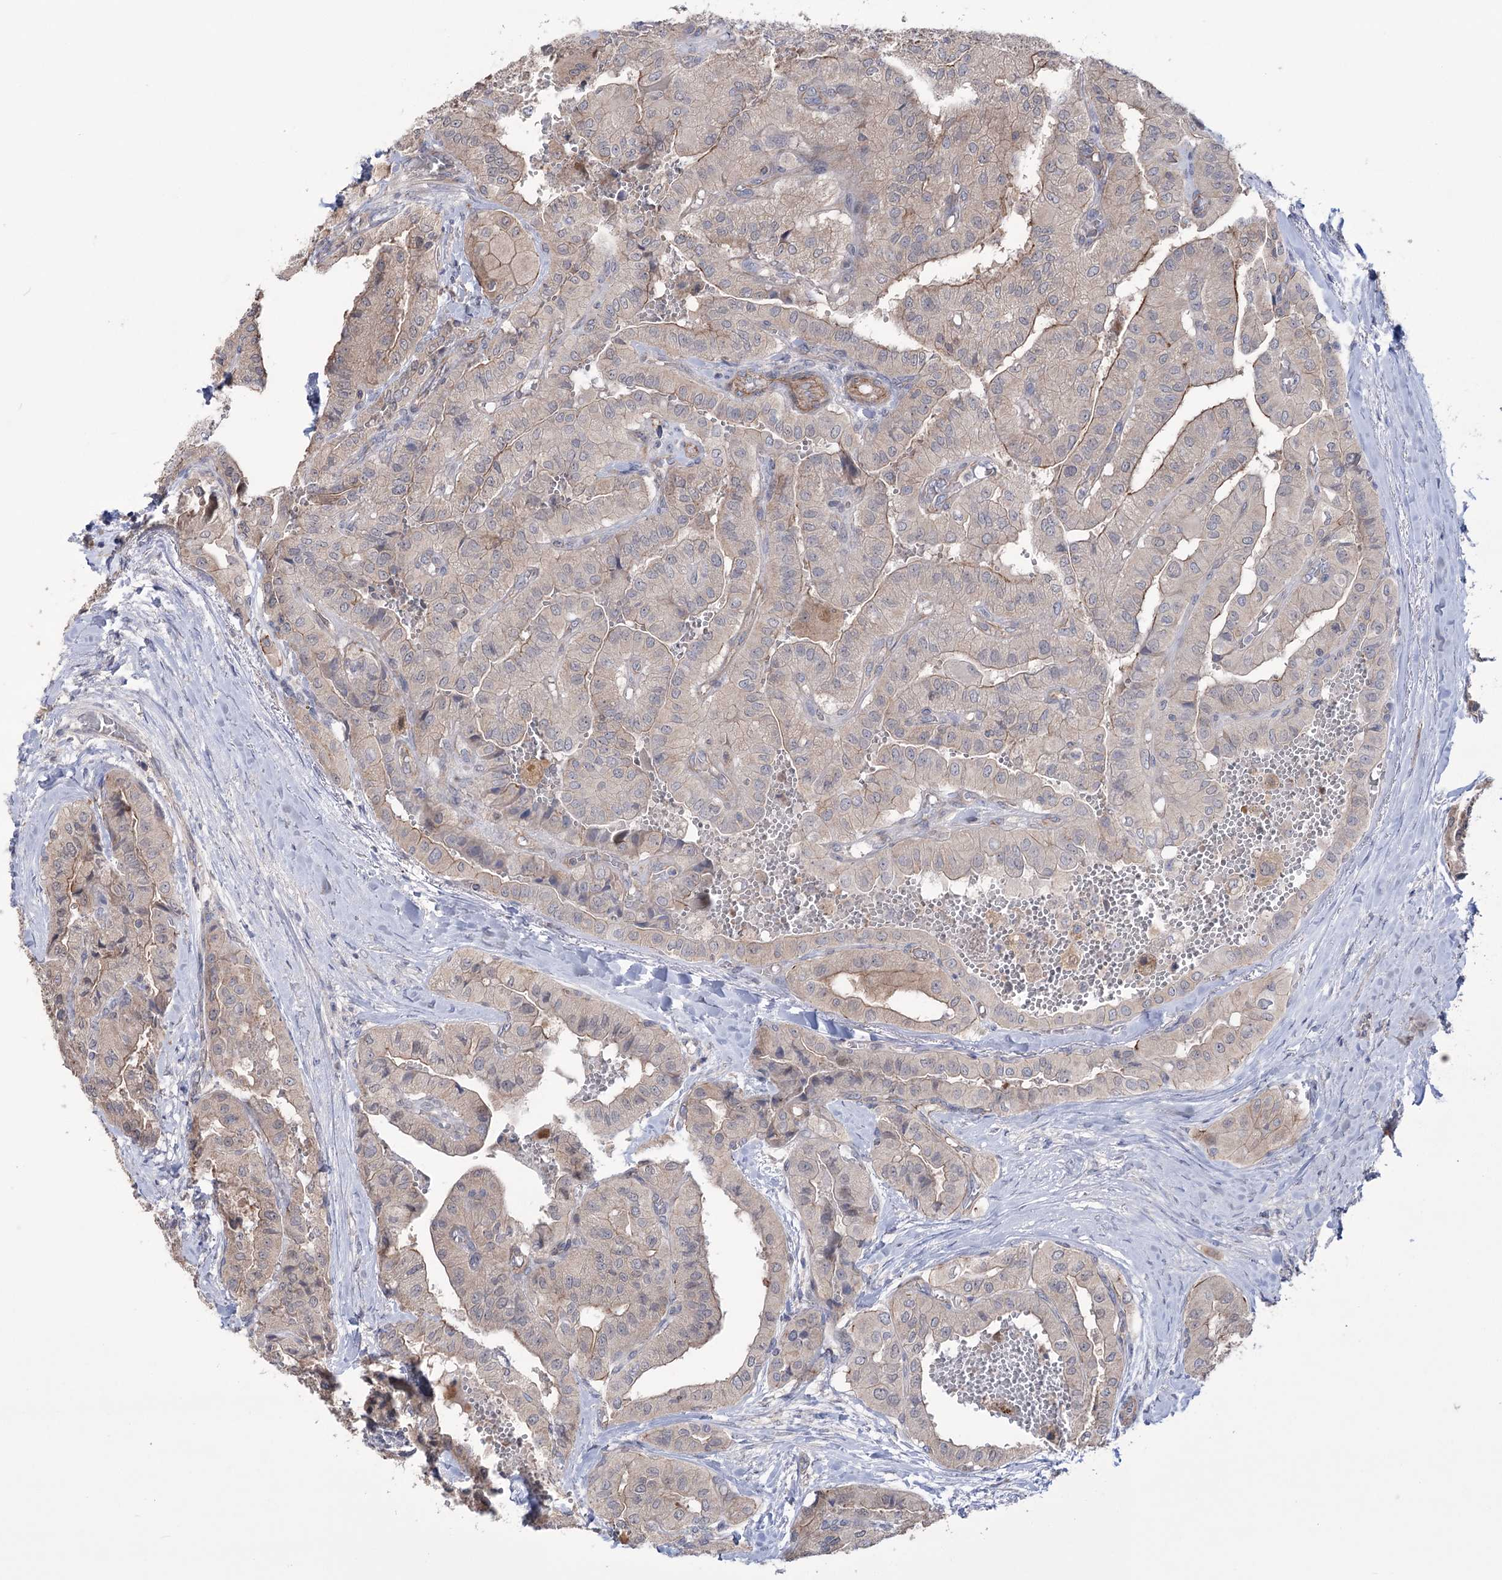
{"staining": {"intensity": "weak", "quantity": "<25%", "location": "cytoplasmic/membranous"}, "tissue": "thyroid cancer", "cell_type": "Tumor cells", "image_type": "cancer", "snomed": [{"axis": "morphology", "description": "Papillary adenocarcinoma, NOS"}, {"axis": "topography", "description": "Thyroid gland"}], "caption": "Immunohistochemical staining of human thyroid cancer exhibits no significant expression in tumor cells. Nuclei are stained in blue.", "gene": "TRIM71", "patient": {"sex": "female", "age": 59}}